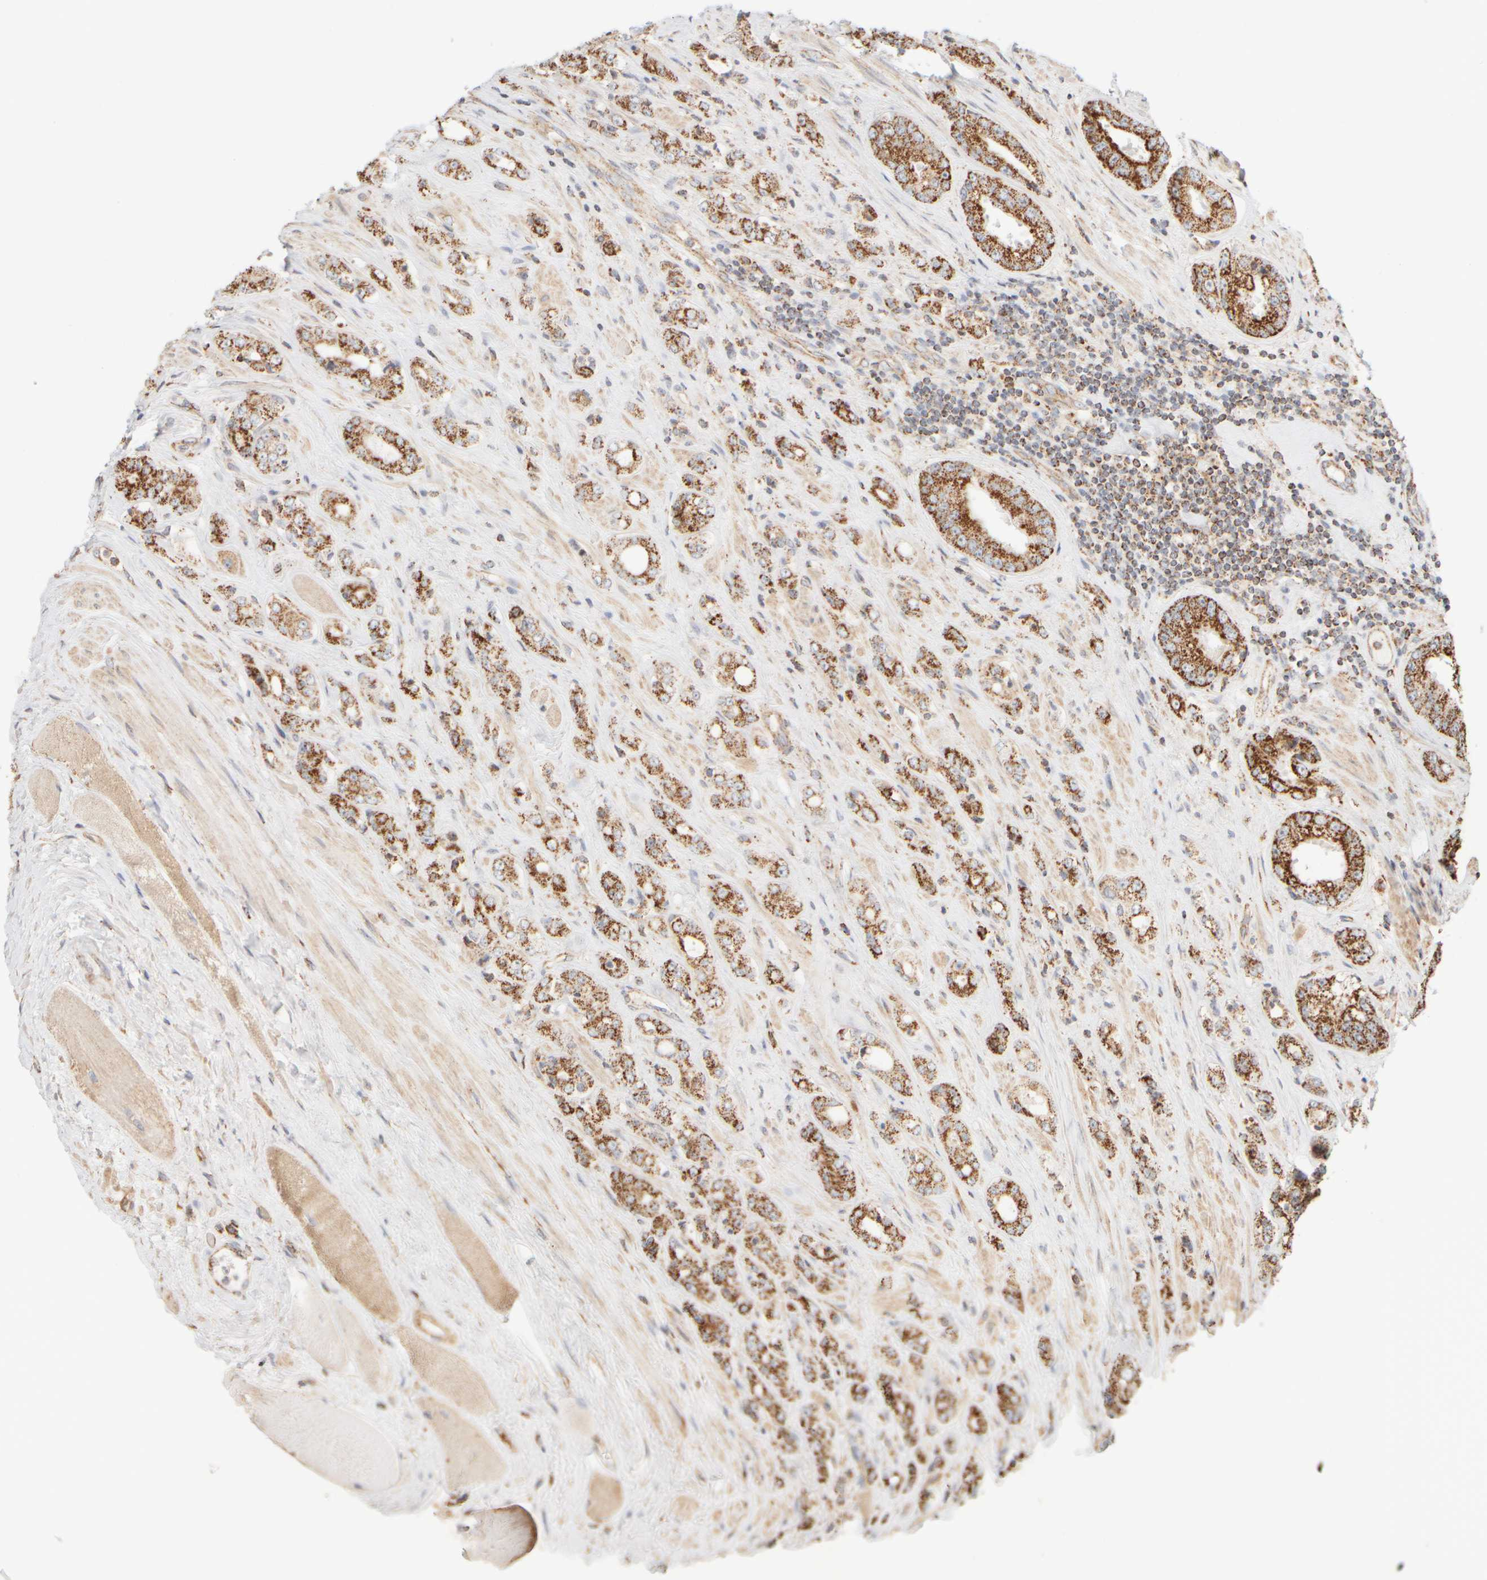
{"staining": {"intensity": "strong", "quantity": ">75%", "location": "cytoplasmic/membranous"}, "tissue": "prostate cancer", "cell_type": "Tumor cells", "image_type": "cancer", "snomed": [{"axis": "morphology", "description": "Adenocarcinoma, High grade"}, {"axis": "topography", "description": "Prostate"}], "caption": "Strong cytoplasmic/membranous positivity for a protein is present in approximately >75% of tumor cells of prostate cancer using IHC.", "gene": "APBB2", "patient": {"sex": "male", "age": 61}}